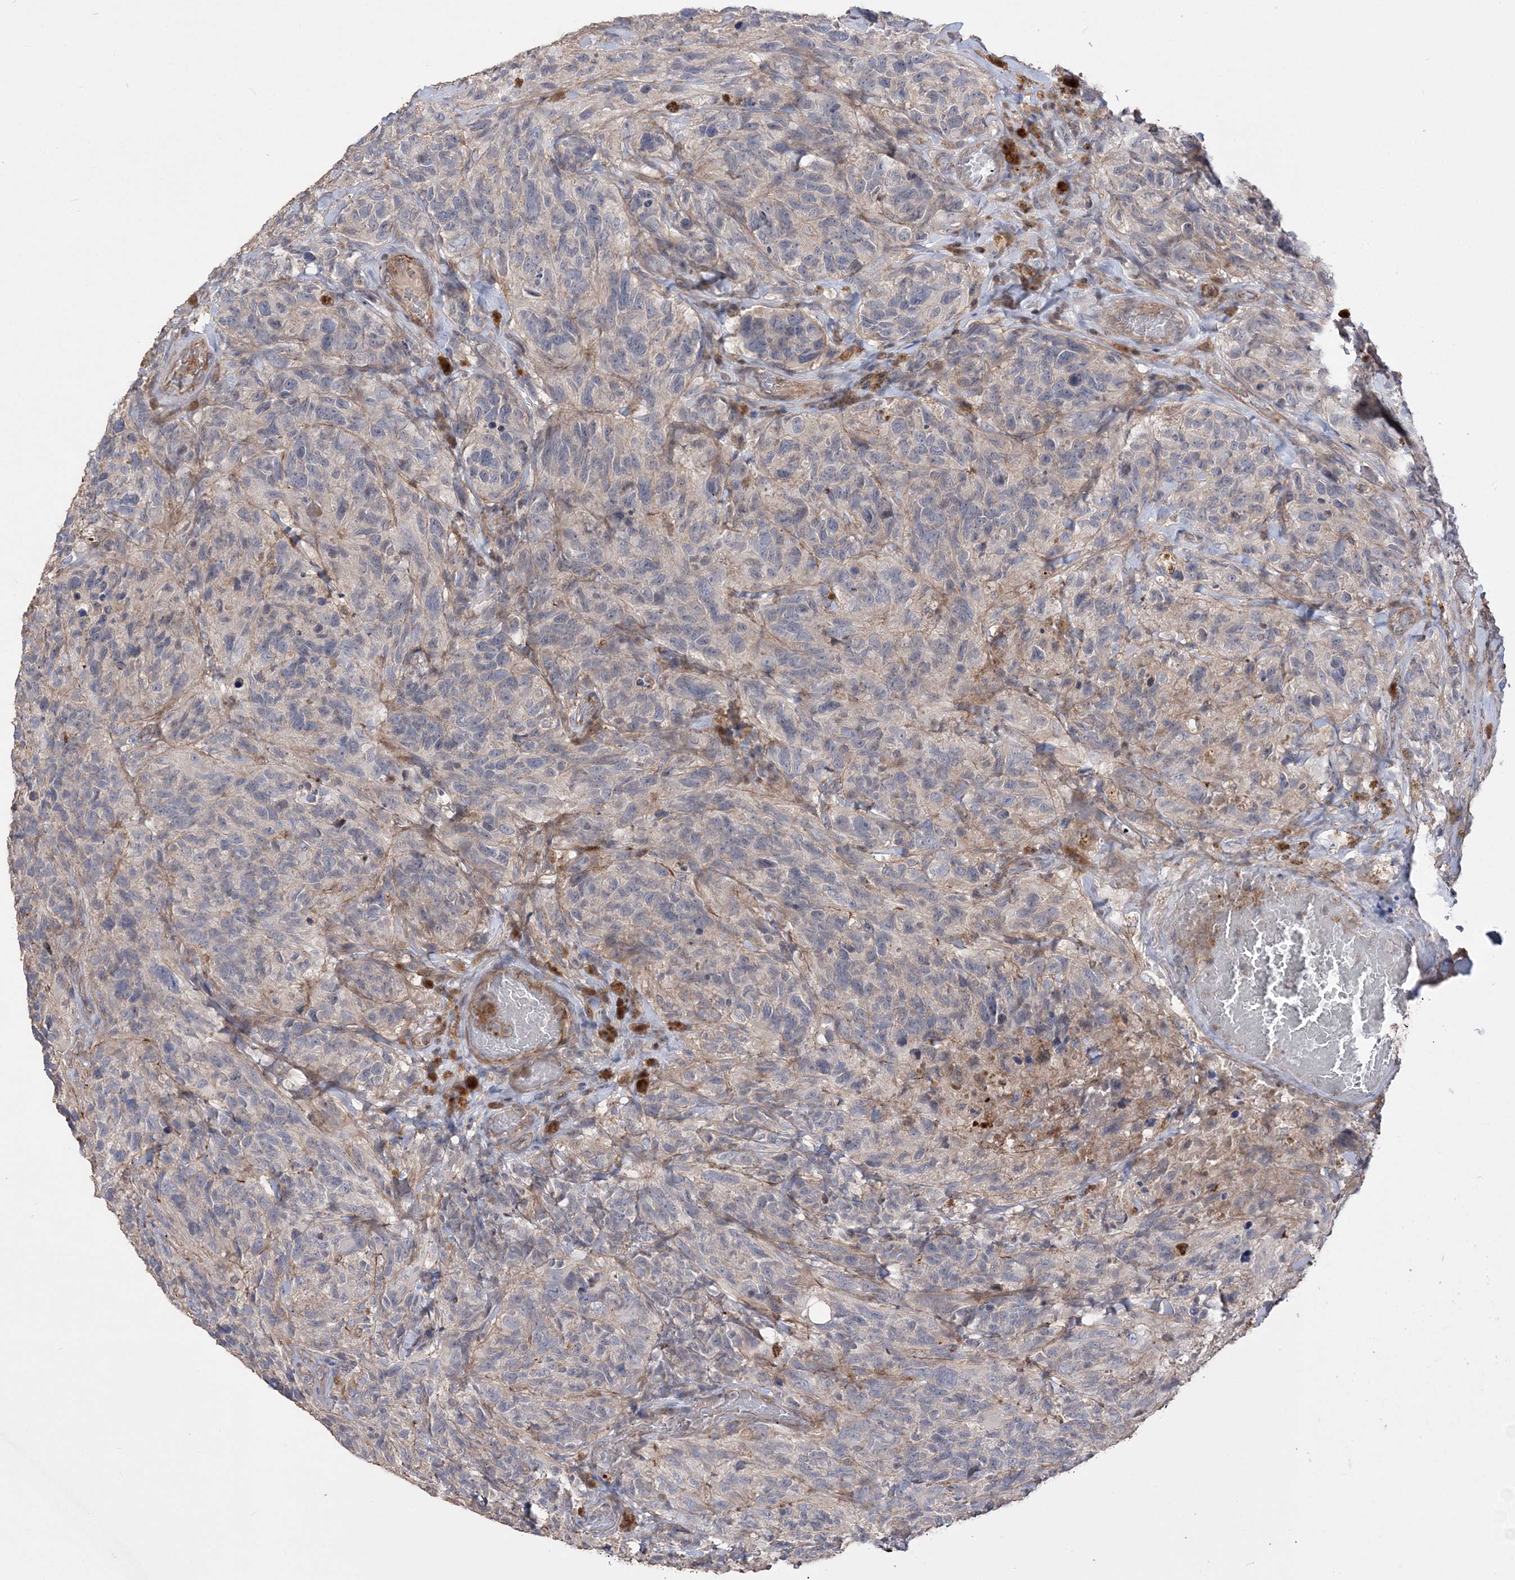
{"staining": {"intensity": "negative", "quantity": "none", "location": "none"}, "tissue": "glioma", "cell_type": "Tumor cells", "image_type": "cancer", "snomed": [{"axis": "morphology", "description": "Glioma, malignant, High grade"}, {"axis": "topography", "description": "Brain"}], "caption": "This is an immunohistochemistry micrograph of human malignant high-grade glioma. There is no positivity in tumor cells.", "gene": "SLFN14", "patient": {"sex": "male", "age": 69}}